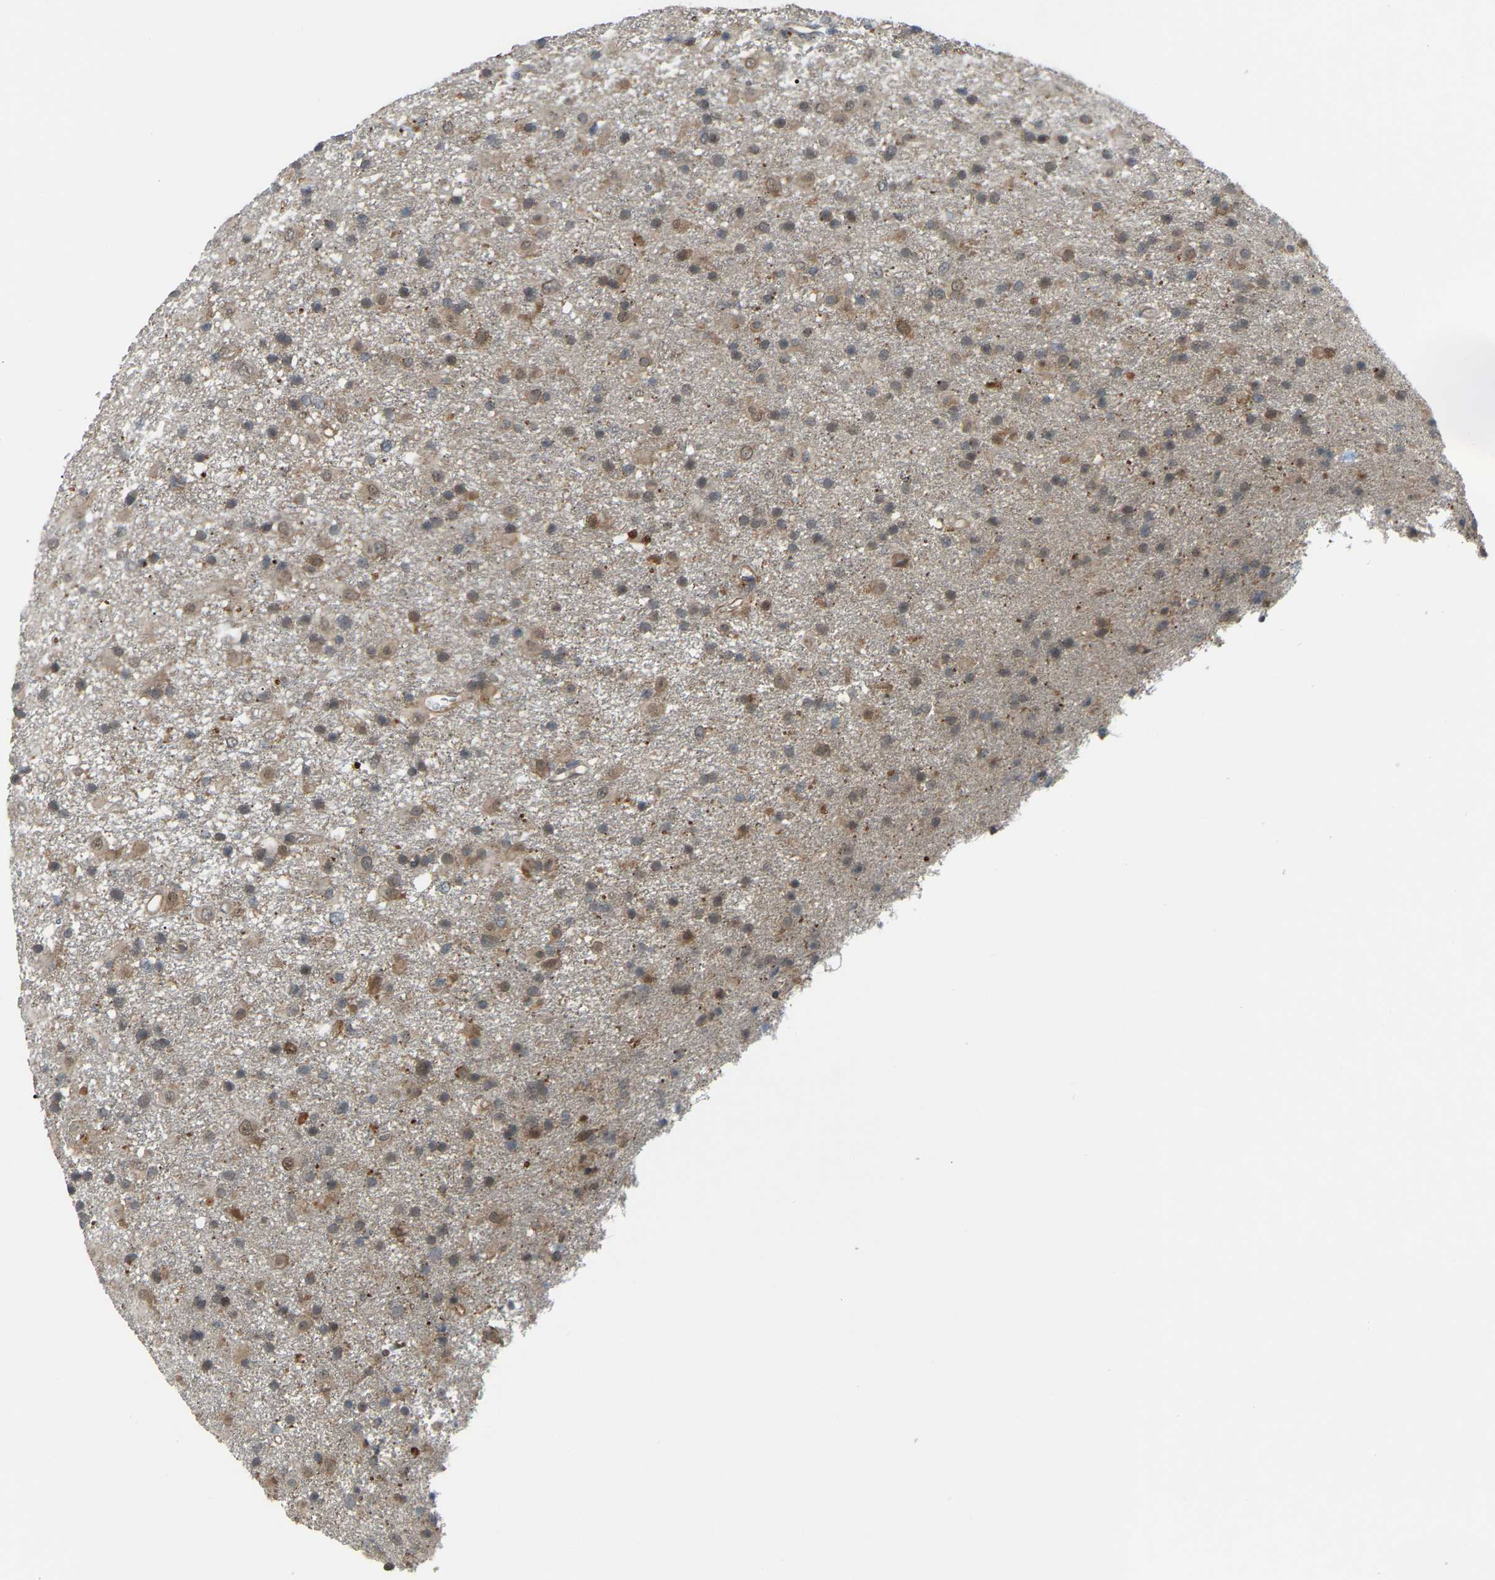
{"staining": {"intensity": "weak", "quantity": ">75%", "location": "cytoplasmic/membranous"}, "tissue": "glioma", "cell_type": "Tumor cells", "image_type": "cancer", "snomed": [{"axis": "morphology", "description": "Glioma, malignant, Low grade"}, {"axis": "topography", "description": "Brain"}], "caption": "High-magnification brightfield microscopy of glioma stained with DAB (3,3'-diaminobenzidine) (brown) and counterstained with hematoxylin (blue). tumor cells exhibit weak cytoplasmic/membranous expression is identified in approximately>75% of cells.", "gene": "CROT", "patient": {"sex": "male", "age": 65}}